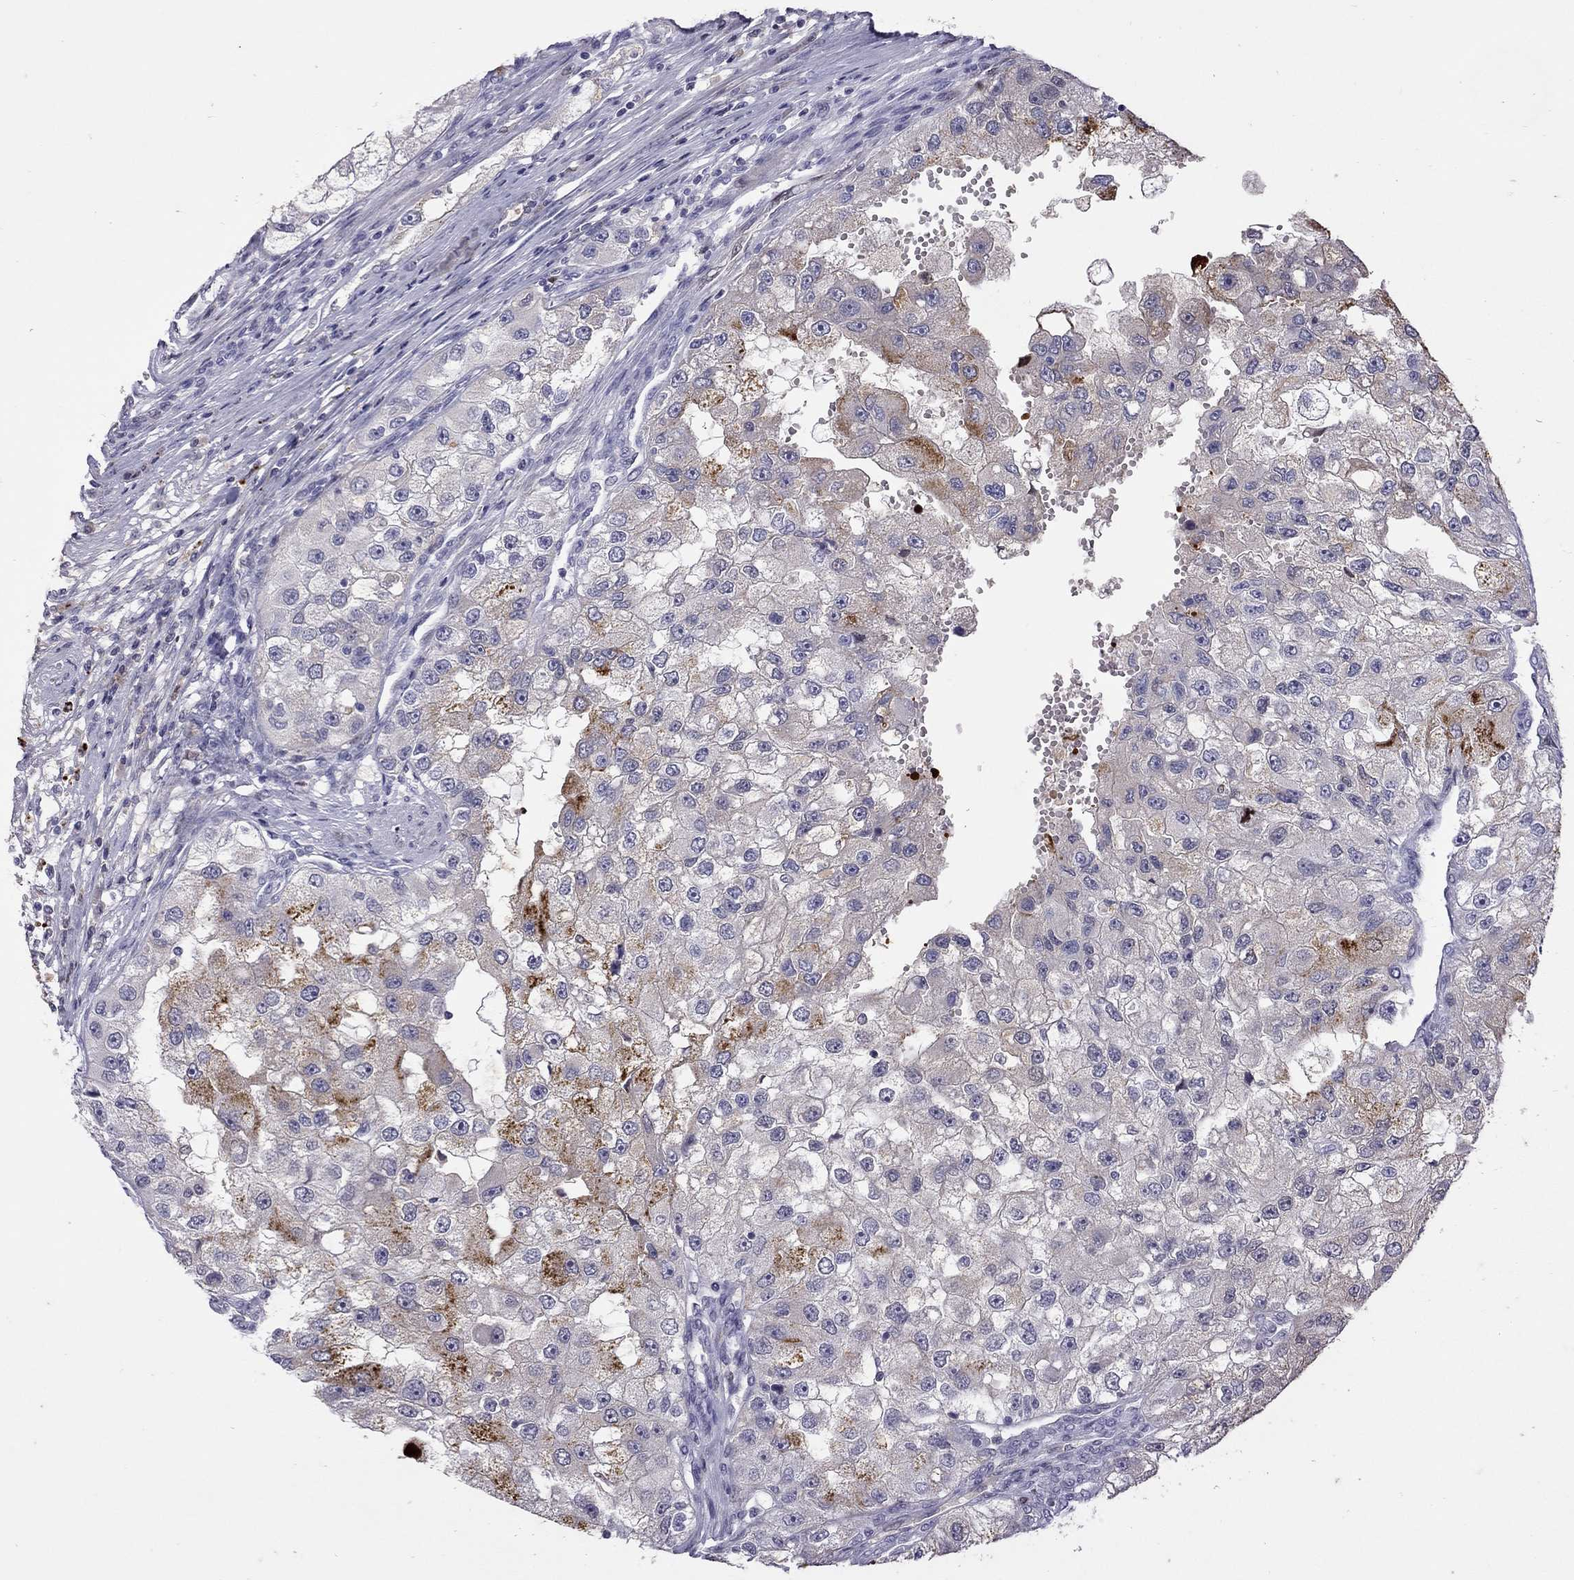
{"staining": {"intensity": "negative", "quantity": "none", "location": "none"}, "tissue": "renal cancer", "cell_type": "Tumor cells", "image_type": "cancer", "snomed": [{"axis": "morphology", "description": "Adenocarcinoma, NOS"}, {"axis": "topography", "description": "Kidney"}], "caption": "Immunohistochemistry image of adenocarcinoma (renal) stained for a protein (brown), which displays no staining in tumor cells. (Immunohistochemistry (ihc), brightfield microscopy, high magnification).", "gene": "SERPINA3", "patient": {"sex": "male", "age": 63}}